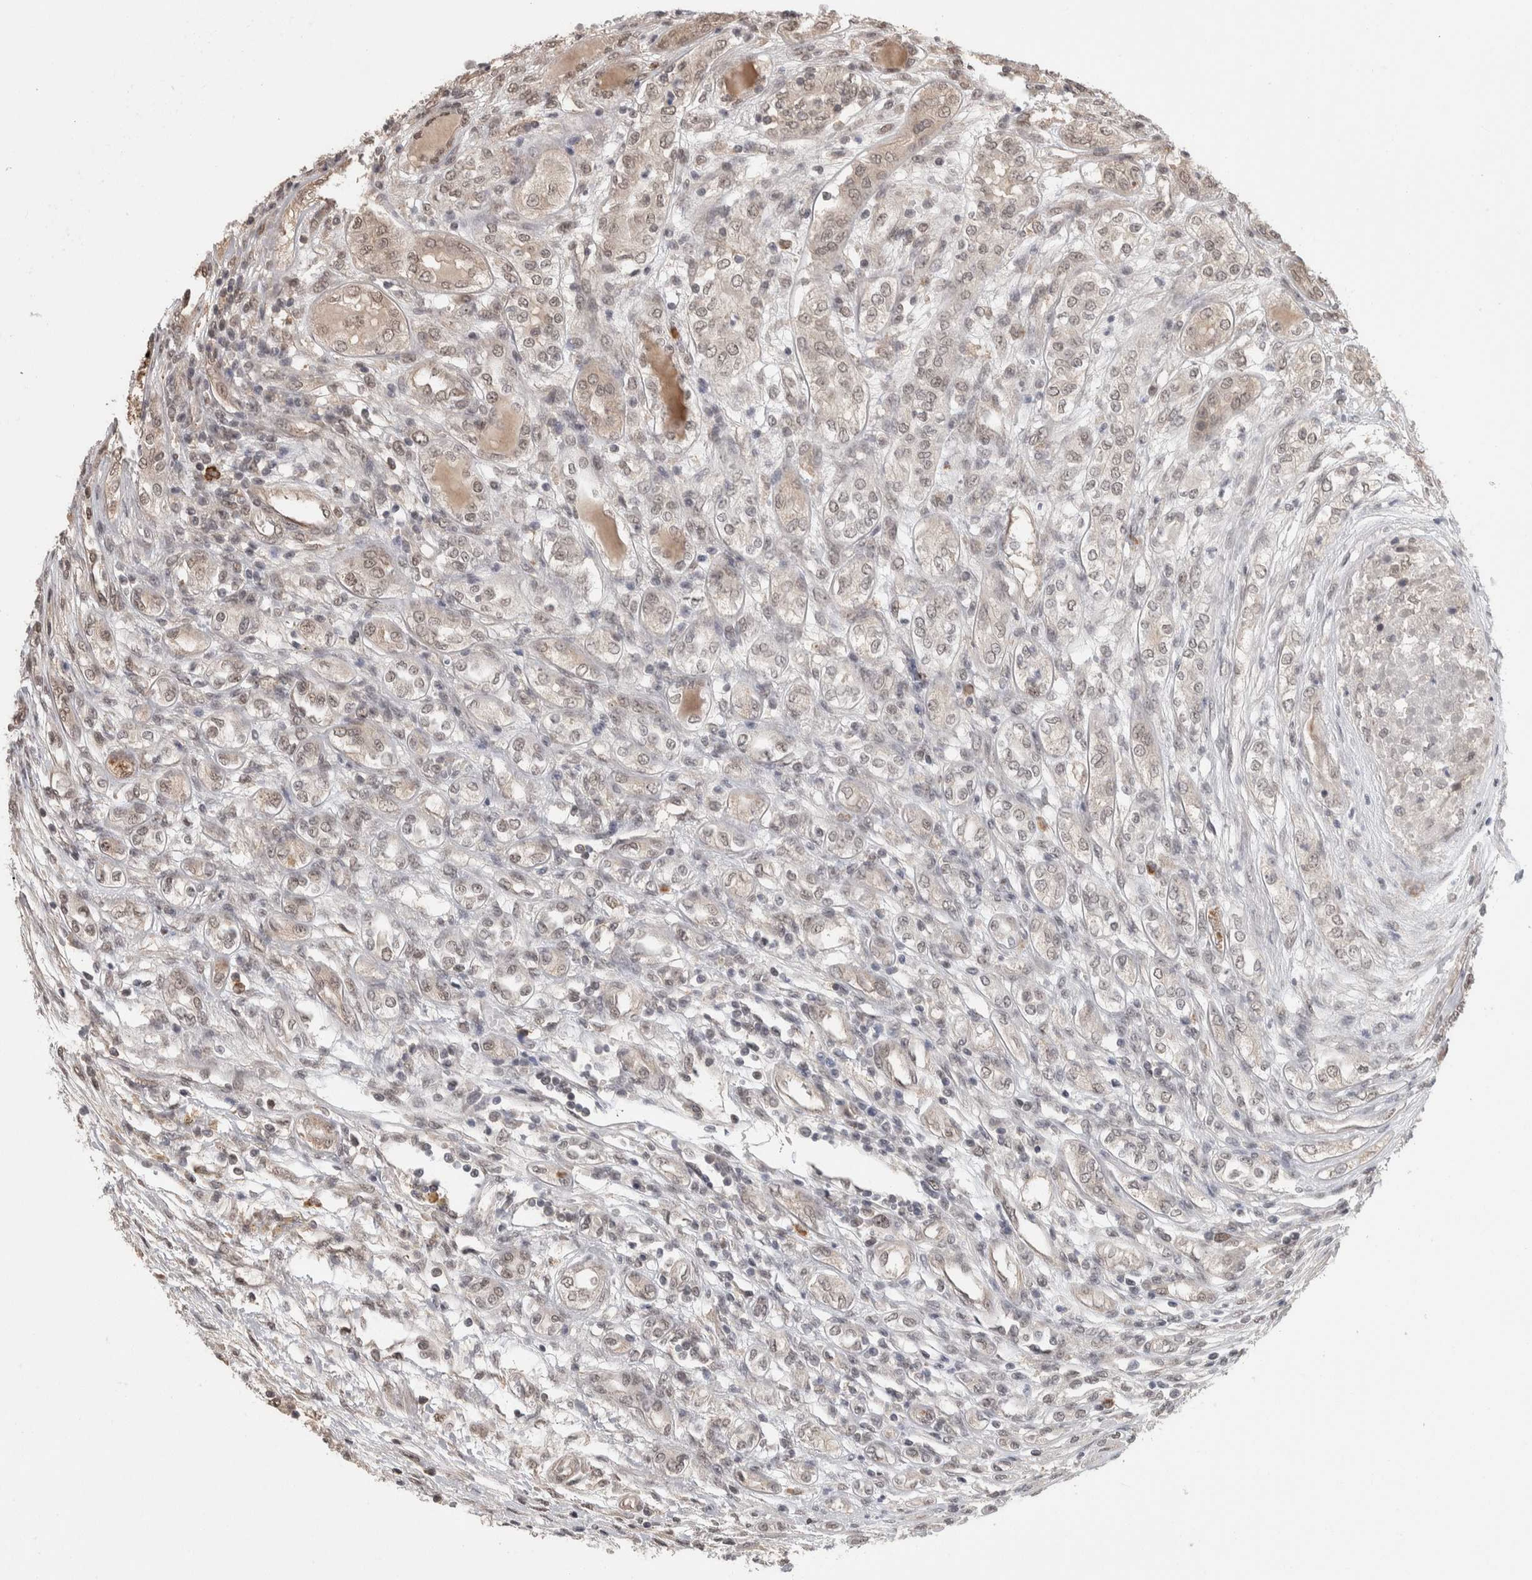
{"staining": {"intensity": "weak", "quantity": "<25%", "location": "nuclear"}, "tissue": "renal cancer", "cell_type": "Tumor cells", "image_type": "cancer", "snomed": [{"axis": "morphology", "description": "Adenocarcinoma, NOS"}, {"axis": "topography", "description": "Kidney"}], "caption": "The micrograph shows no staining of tumor cells in renal cancer (adenocarcinoma).", "gene": "ZNF592", "patient": {"sex": "female", "age": 54}}